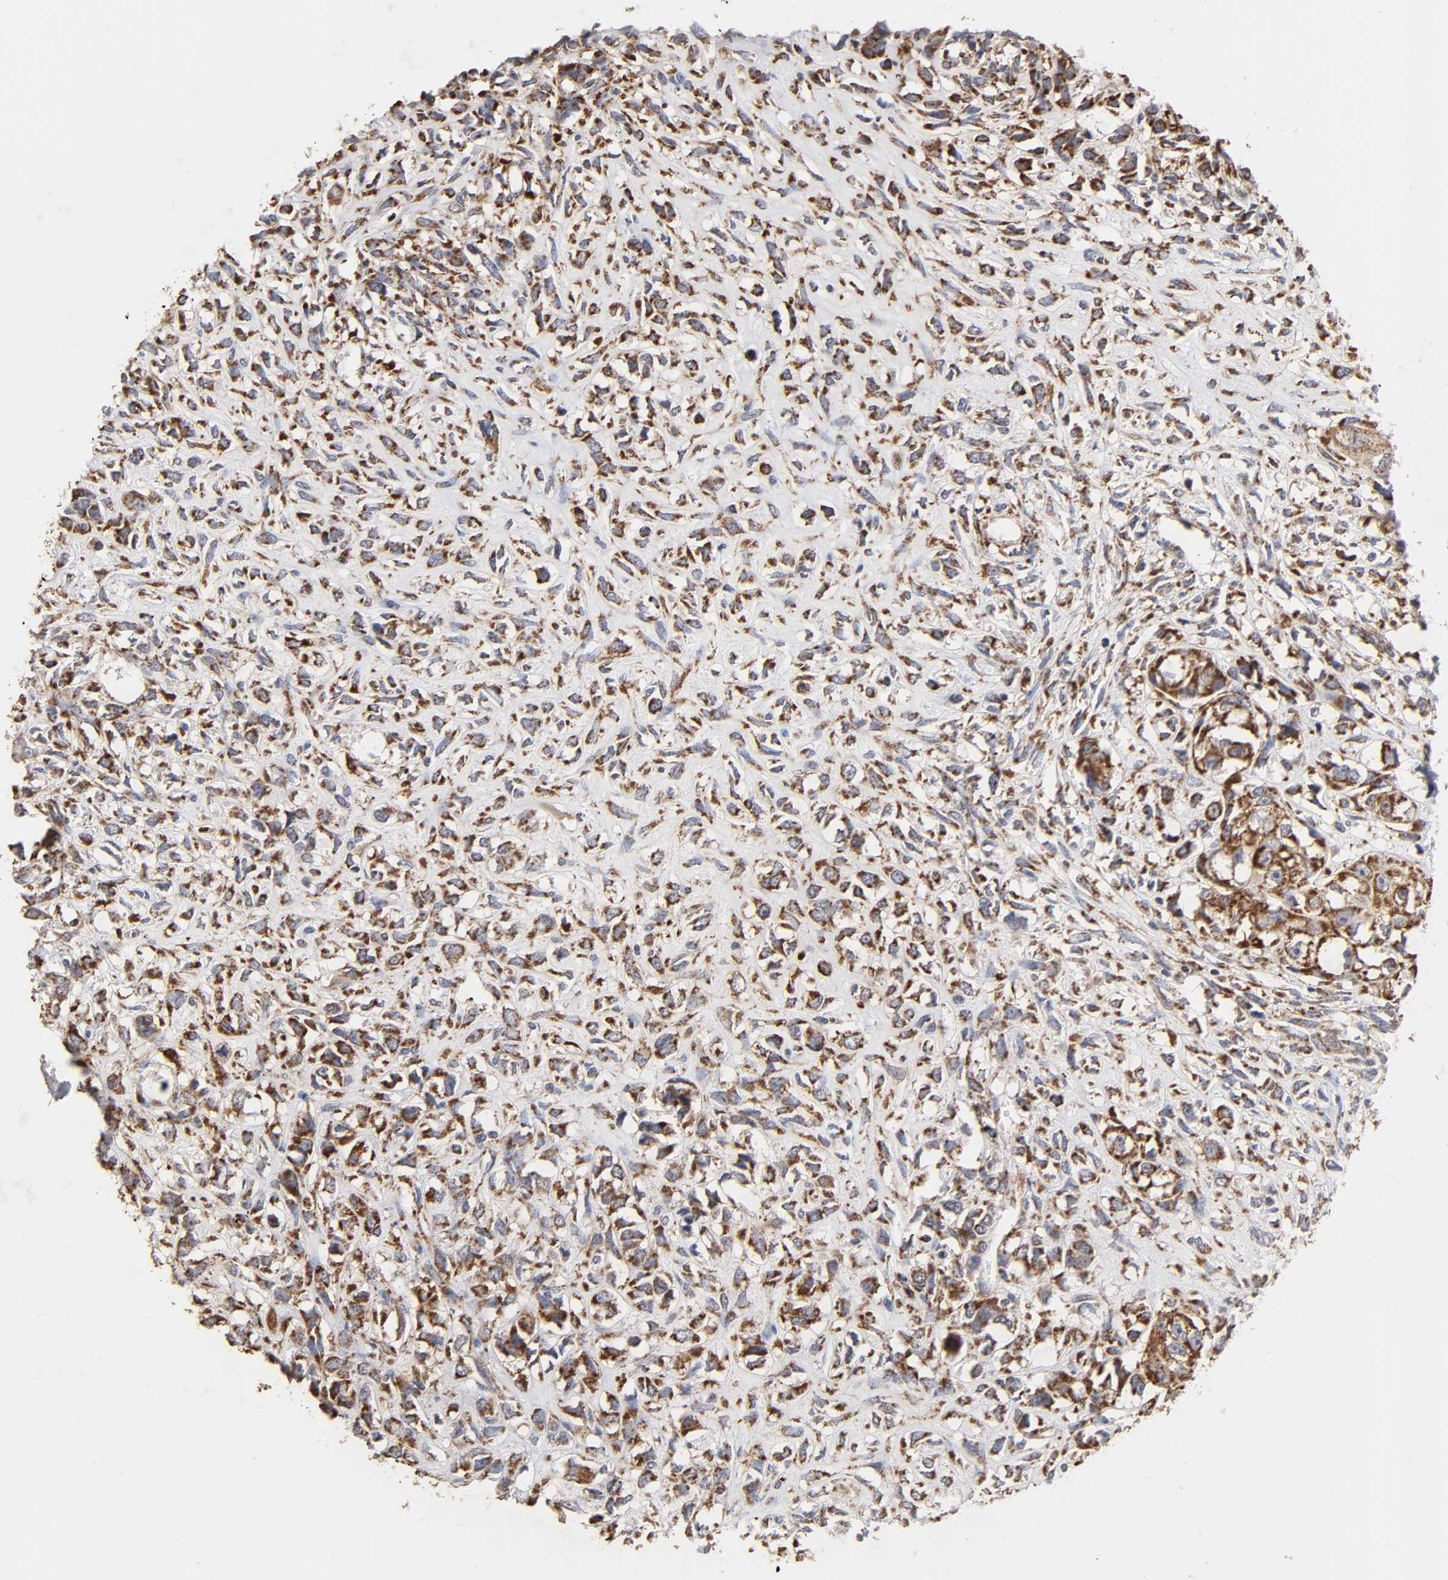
{"staining": {"intensity": "moderate", "quantity": ">75%", "location": "cytoplasmic/membranous"}, "tissue": "head and neck cancer", "cell_type": "Tumor cells", "image_type": "cancer", "snomed": [{"axis": "morphology", "description": "Necrosis, NOS"}, {"axis": "morphology", "description": "Neoplasm, malignant, NOS"}, {"axis": "topography", "description": "Salivary gland"}, {"axis": "topography", "description": "Head-Neck"}], "caption": "There is medium levels of moderate cytoplasmic/membranous staining in tumor cells of head and neck cancer, as demonstrated by immunohistochemical staining (brown color).", "gene": "CYCS", "patient": {"sex": "male", "age": 43}}